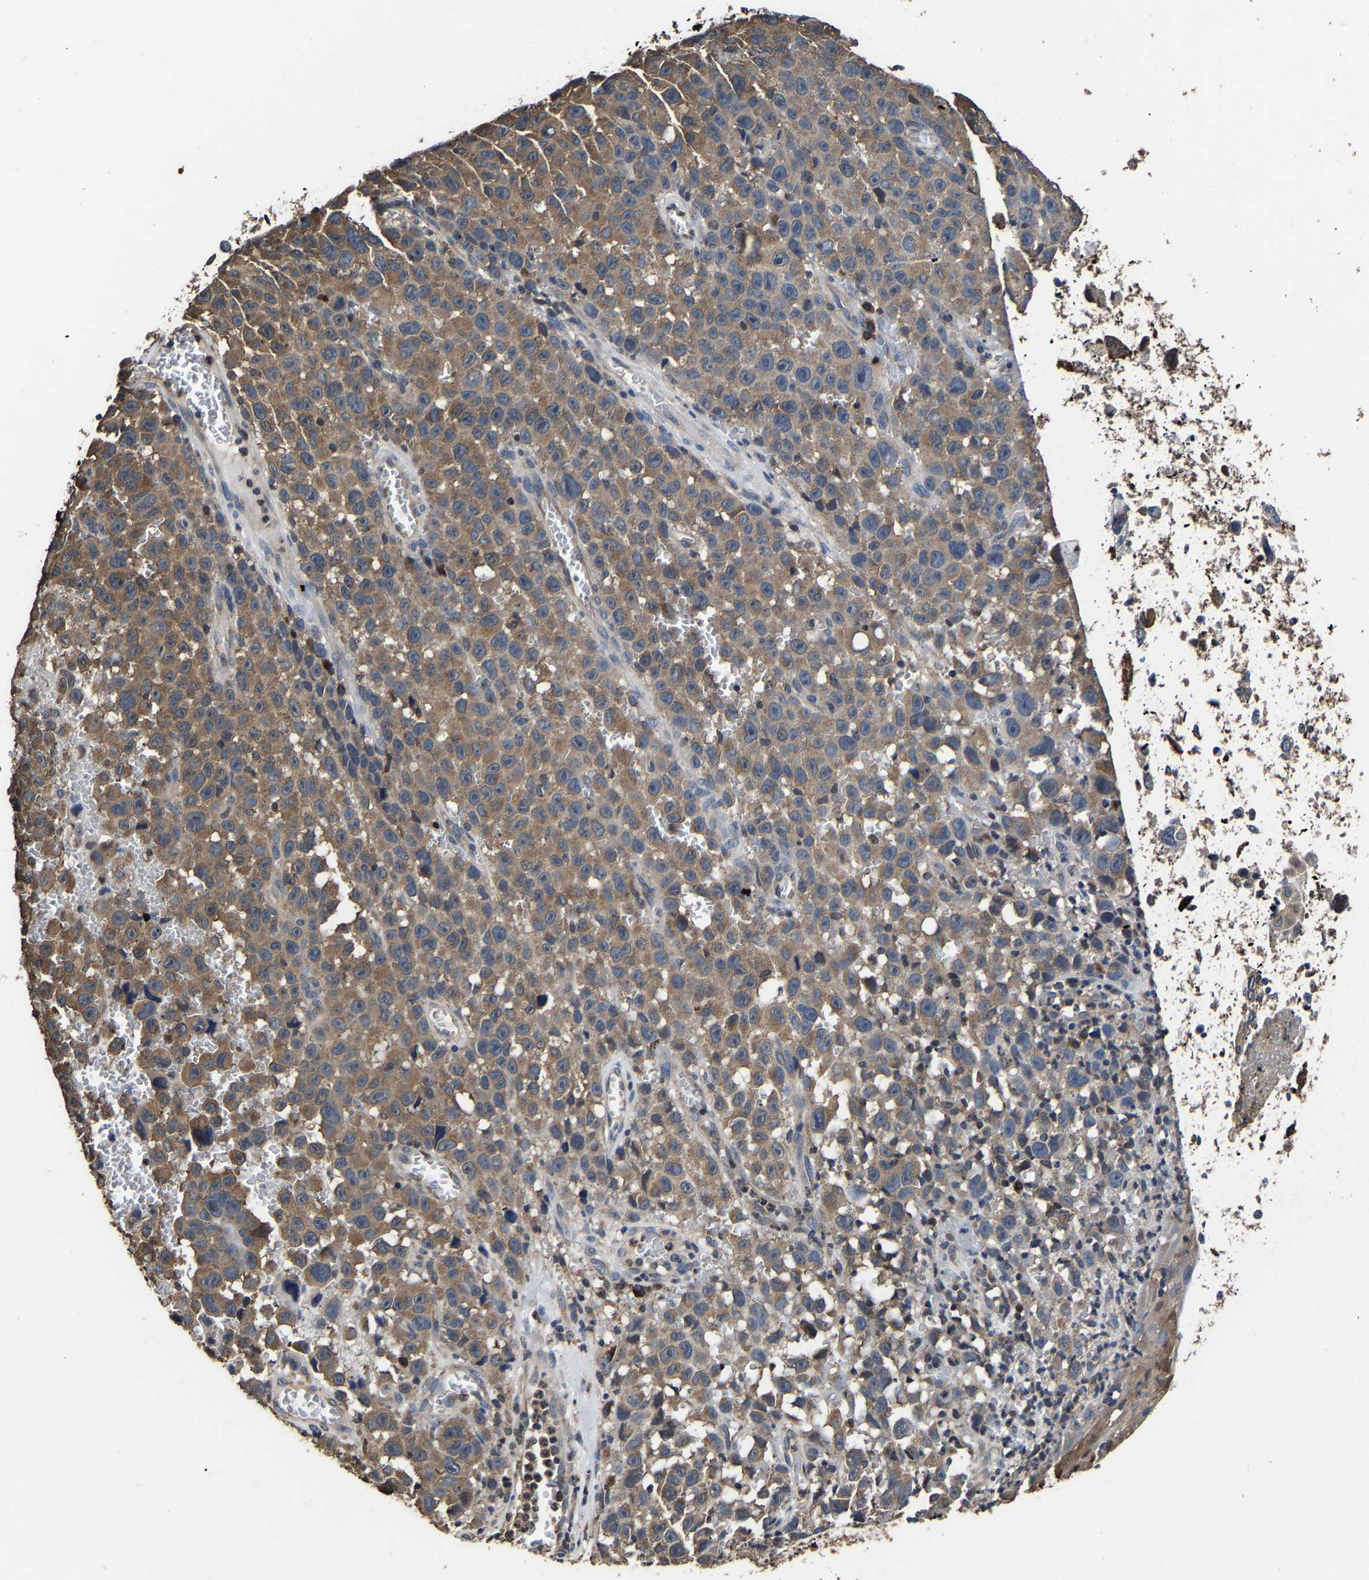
{"staining": {"intensity": "moderate", "quantity": "25%-75%", "location": "cytoplasmic/membranous"}, "tissue": "skin cancer", "cell_type": "Tumor cells", "image_type": "cancer", "snomed": [{"axis": "morphology", "description": "Squamous cell carcinoma, NOS"}, {"axis": "topography", "description": "Skin"}], "caption": "Brown immunohistochemical staining in human skin cancer (squamous cell carcinoma) shows moderate cytoplasmic/membranous staining in about 25%-75% of tumor cells.", "gene": "EBAG9", "patient": {"sex": "female", "age": 44}}